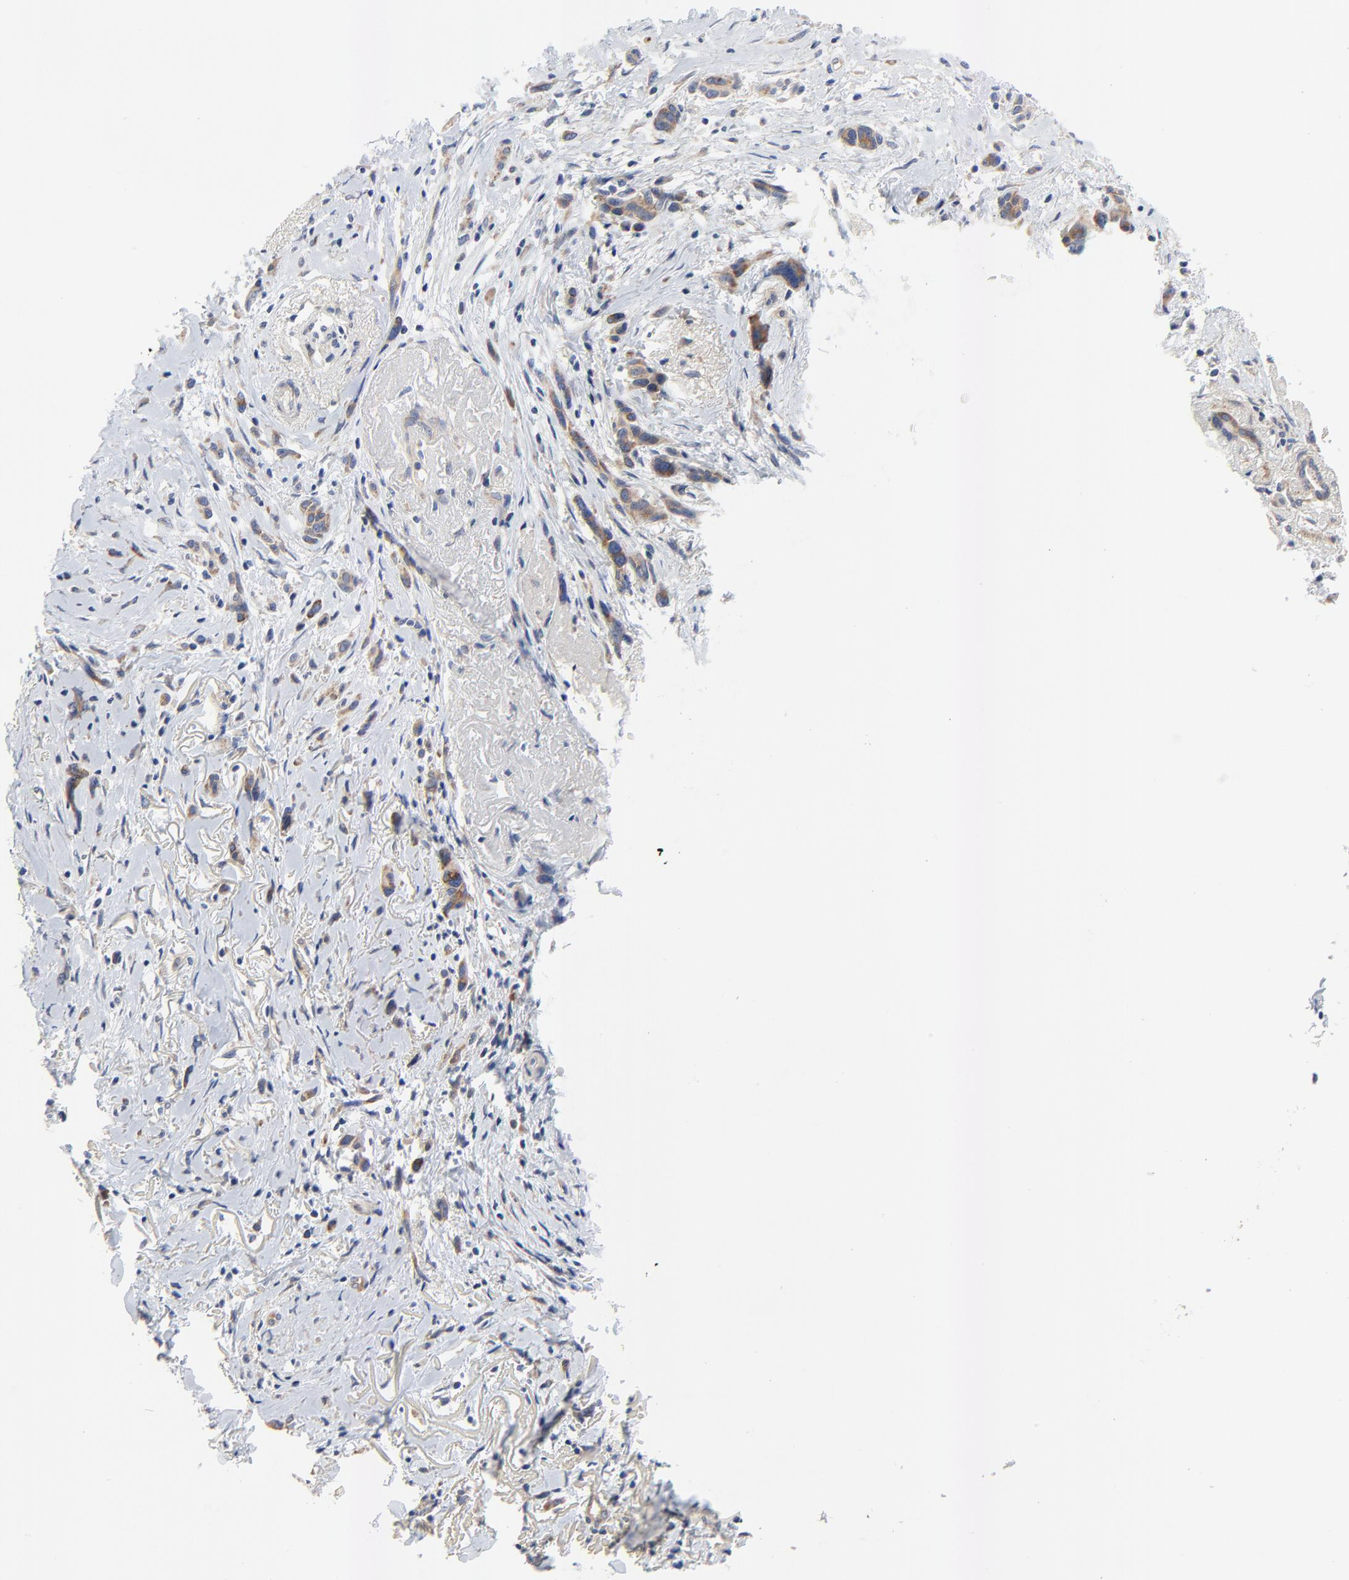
{"staining": {"intensity": "moderate", "quantity": "25%-75%", "location": "cytoplasmic/membranous"}, "tissue": "melanoma", "cell_type": "Tumor cells", "image_type": "cancer", "snomed": [{"axis": "morphology", "description": "Malignant melanoma, NOS"}, {"axis": "topography", "description": "Skin"}], "caption": "Approximately 25%-75% of tumor cells in human melanoma reveal moderate cytoplasmic/membranous protein staining as visualized by brown immunohistochemical staining.", "gene": "VAV2", "patient": {"sex": "male", "age": 91}}